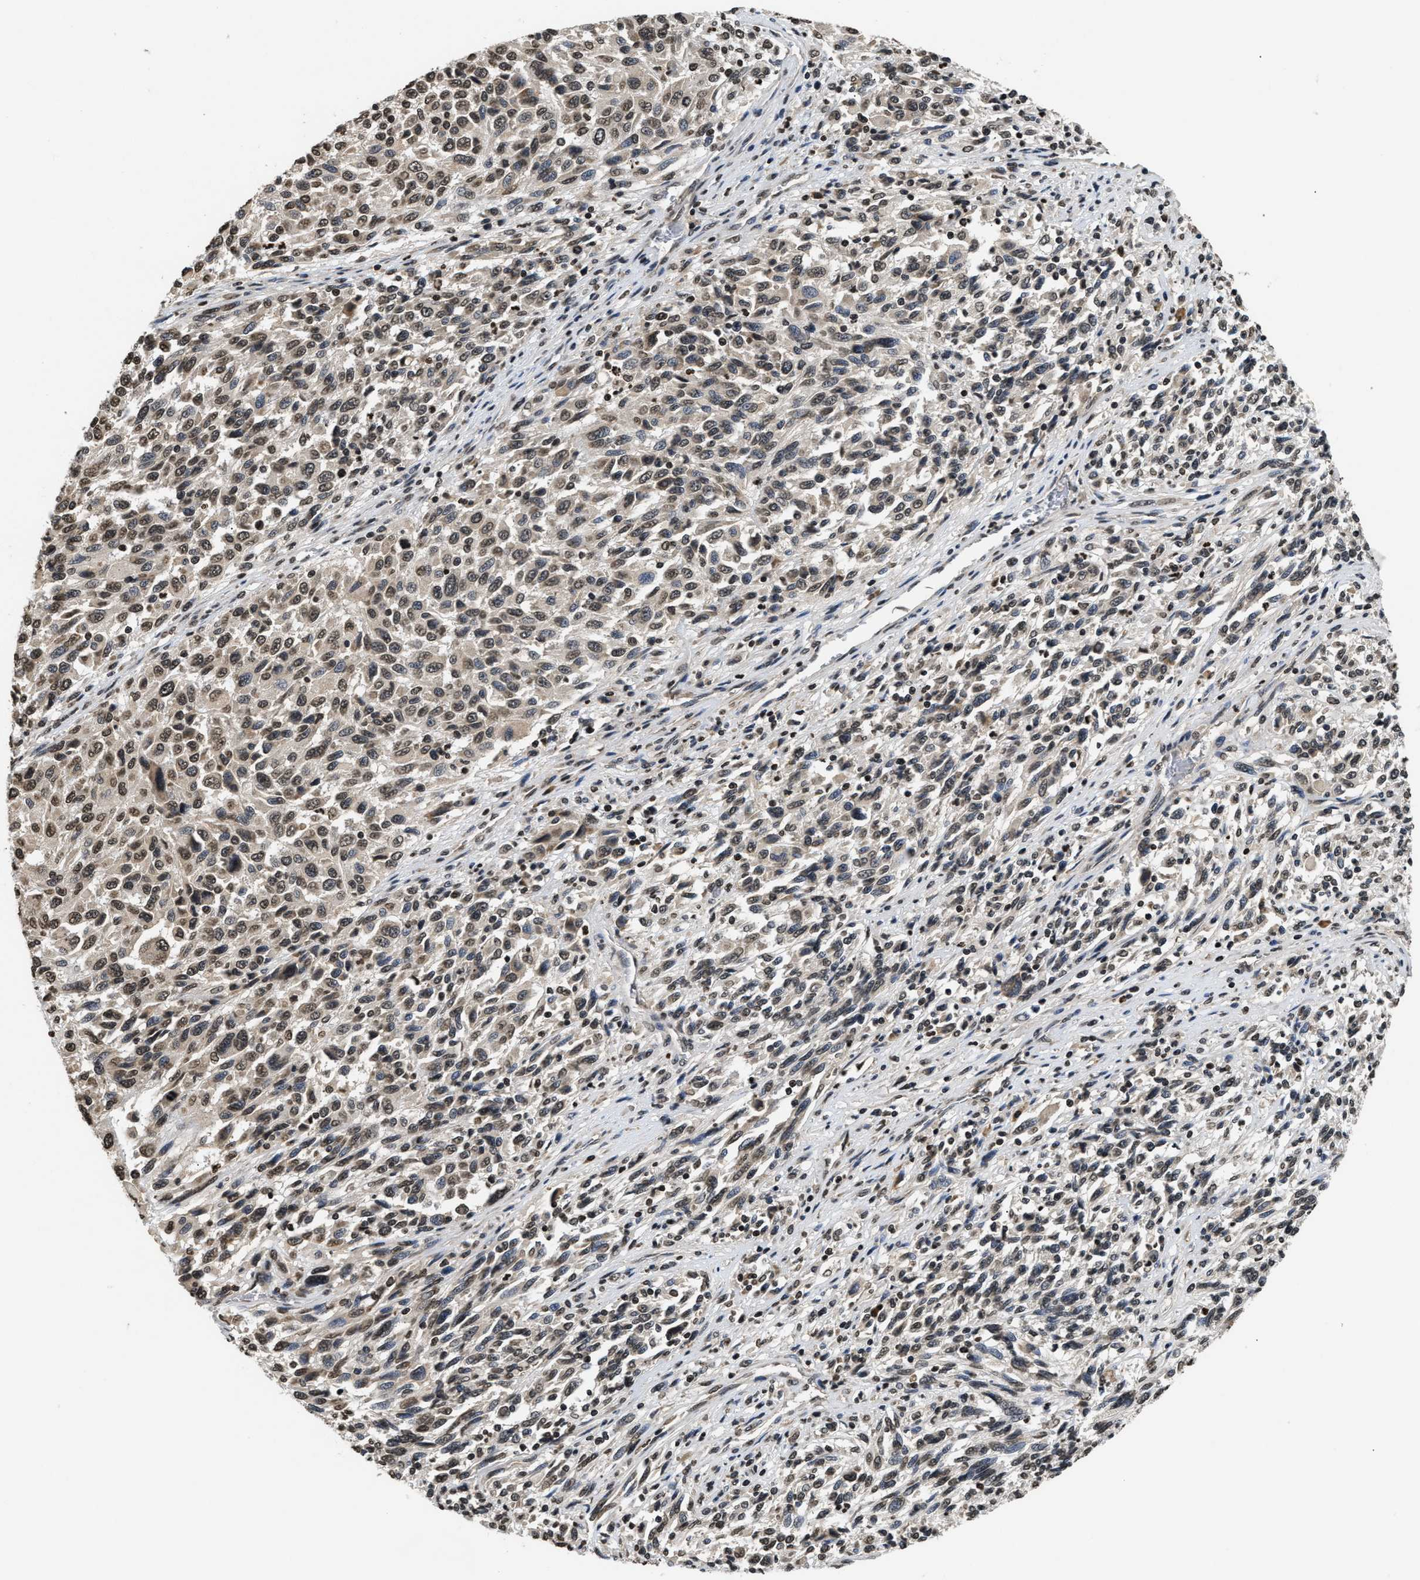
{"staining": {"intensity": "weak", "quantity": ">75%", "location": "cytoplasmic/membranous,nuclear"}, "tissue": "melanoma", "cell_type": "Tumor cells", "image_type": "cancer", "snomed": [{"axis": "morphology", "description": "Malignant melanoma, Metastatic site"}, {"axis": "topography", "description": "Lymph node"}], "caption": "Melanoma stained with immunohistochemistry shows weak cytoplasmic/membranous and nuclear staining in approximately >75% of tumor cells.", "gene": "DNASE1L3", "patient": {"sex": "male", "age": 61}}